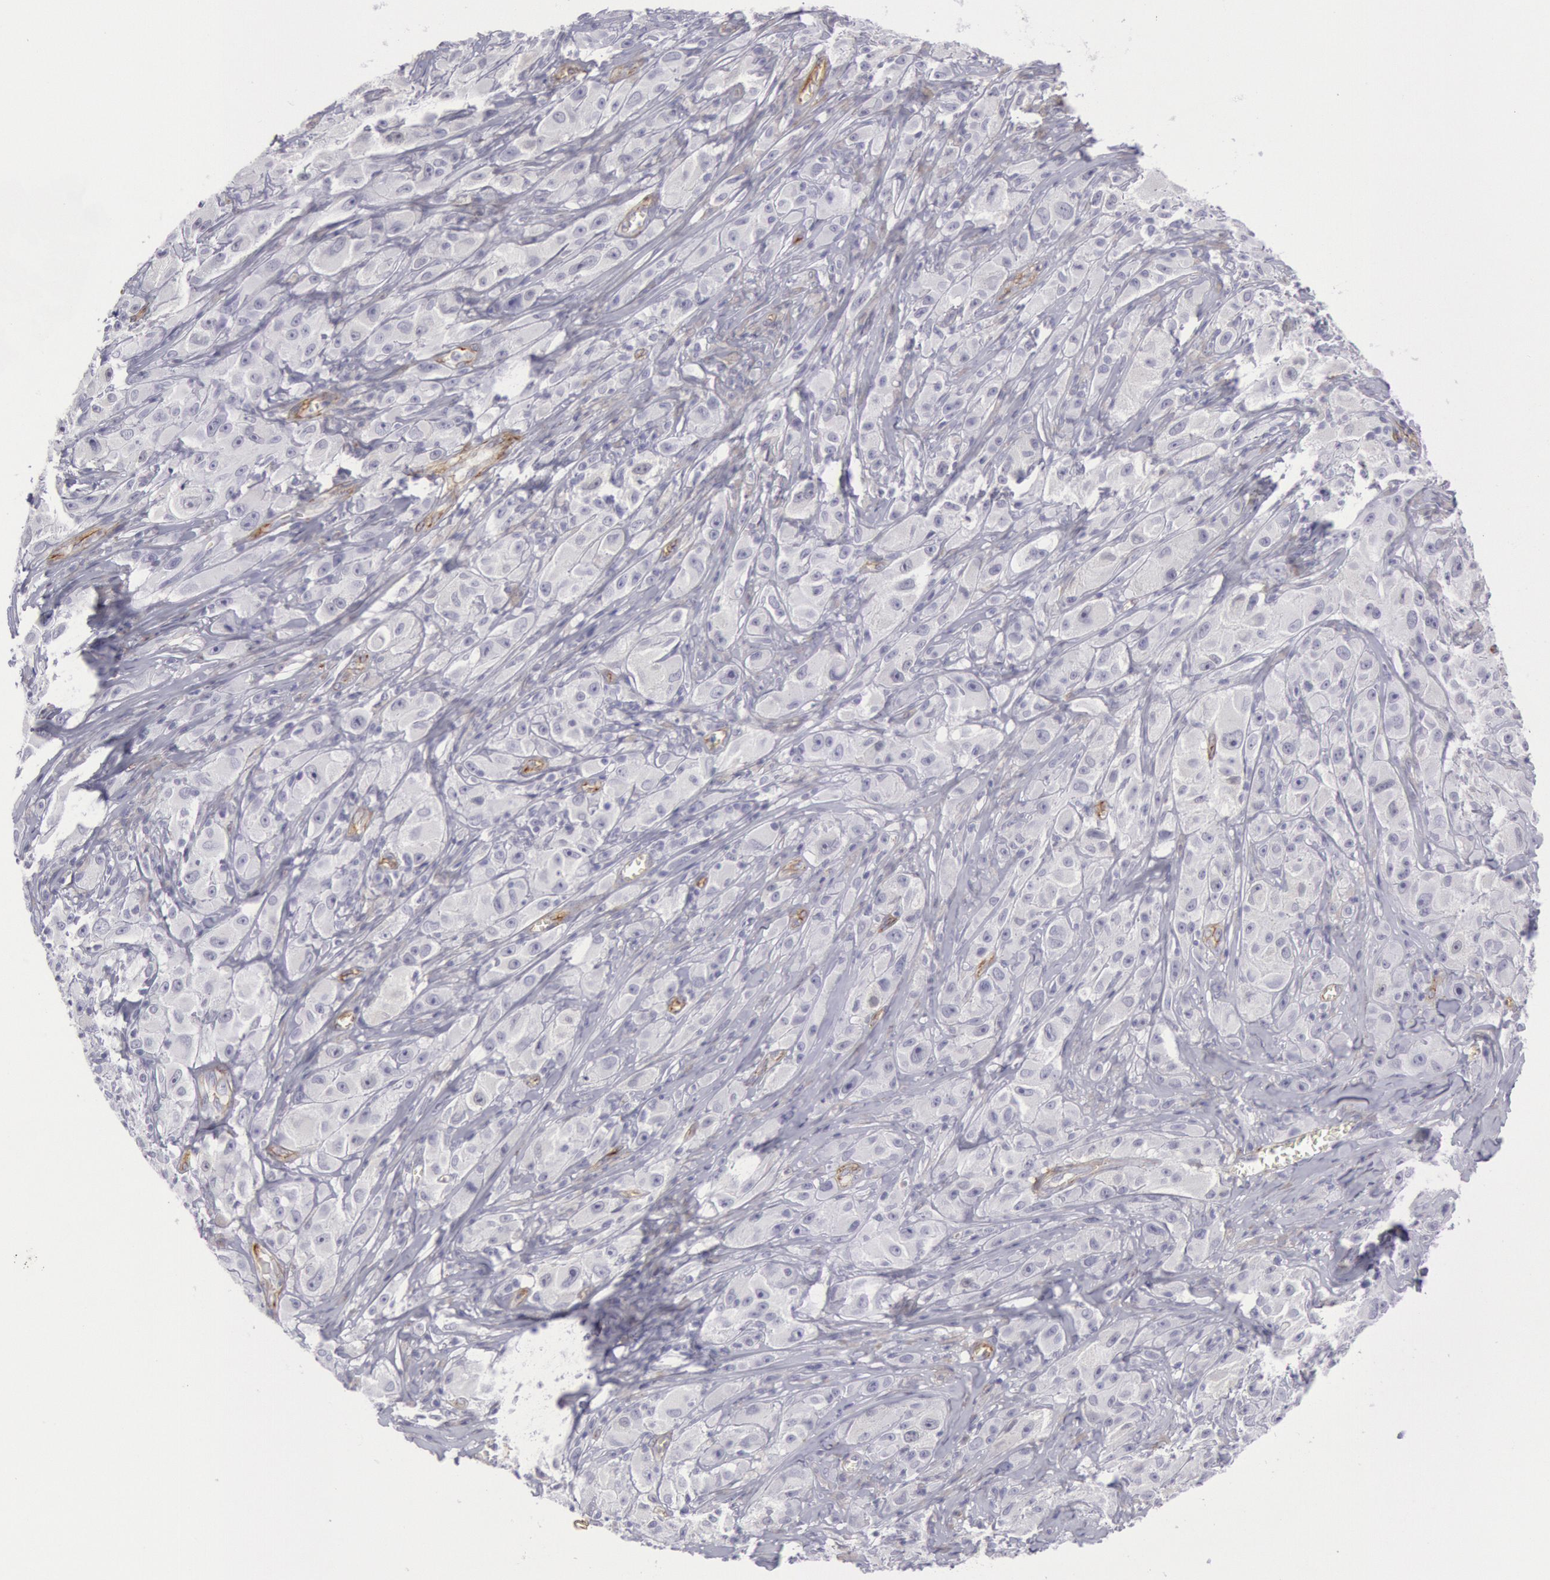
{"staining": {"intensity": "negative", "quantity": "none", "location": "none"}, "tissue": "melanoma", "cell_type": "Tumor cells", "image_type": "cancer", "snomed": [{"axis": "morphology", "description": "Malignant melanoma, NOS"}, {"axis": "topography", "description": "Skin"}], "caption": "High power microscopy micrograph of an immunohistochemistry photomicrograph of malignant melanoma, revealing no significant positivity in tumor cells. (Brightfield microscopy of DAB immunohistochemistry (IHC) at high magnification).", "gene": "CDH13", "patient": {"sex": "male", "age": 56}}